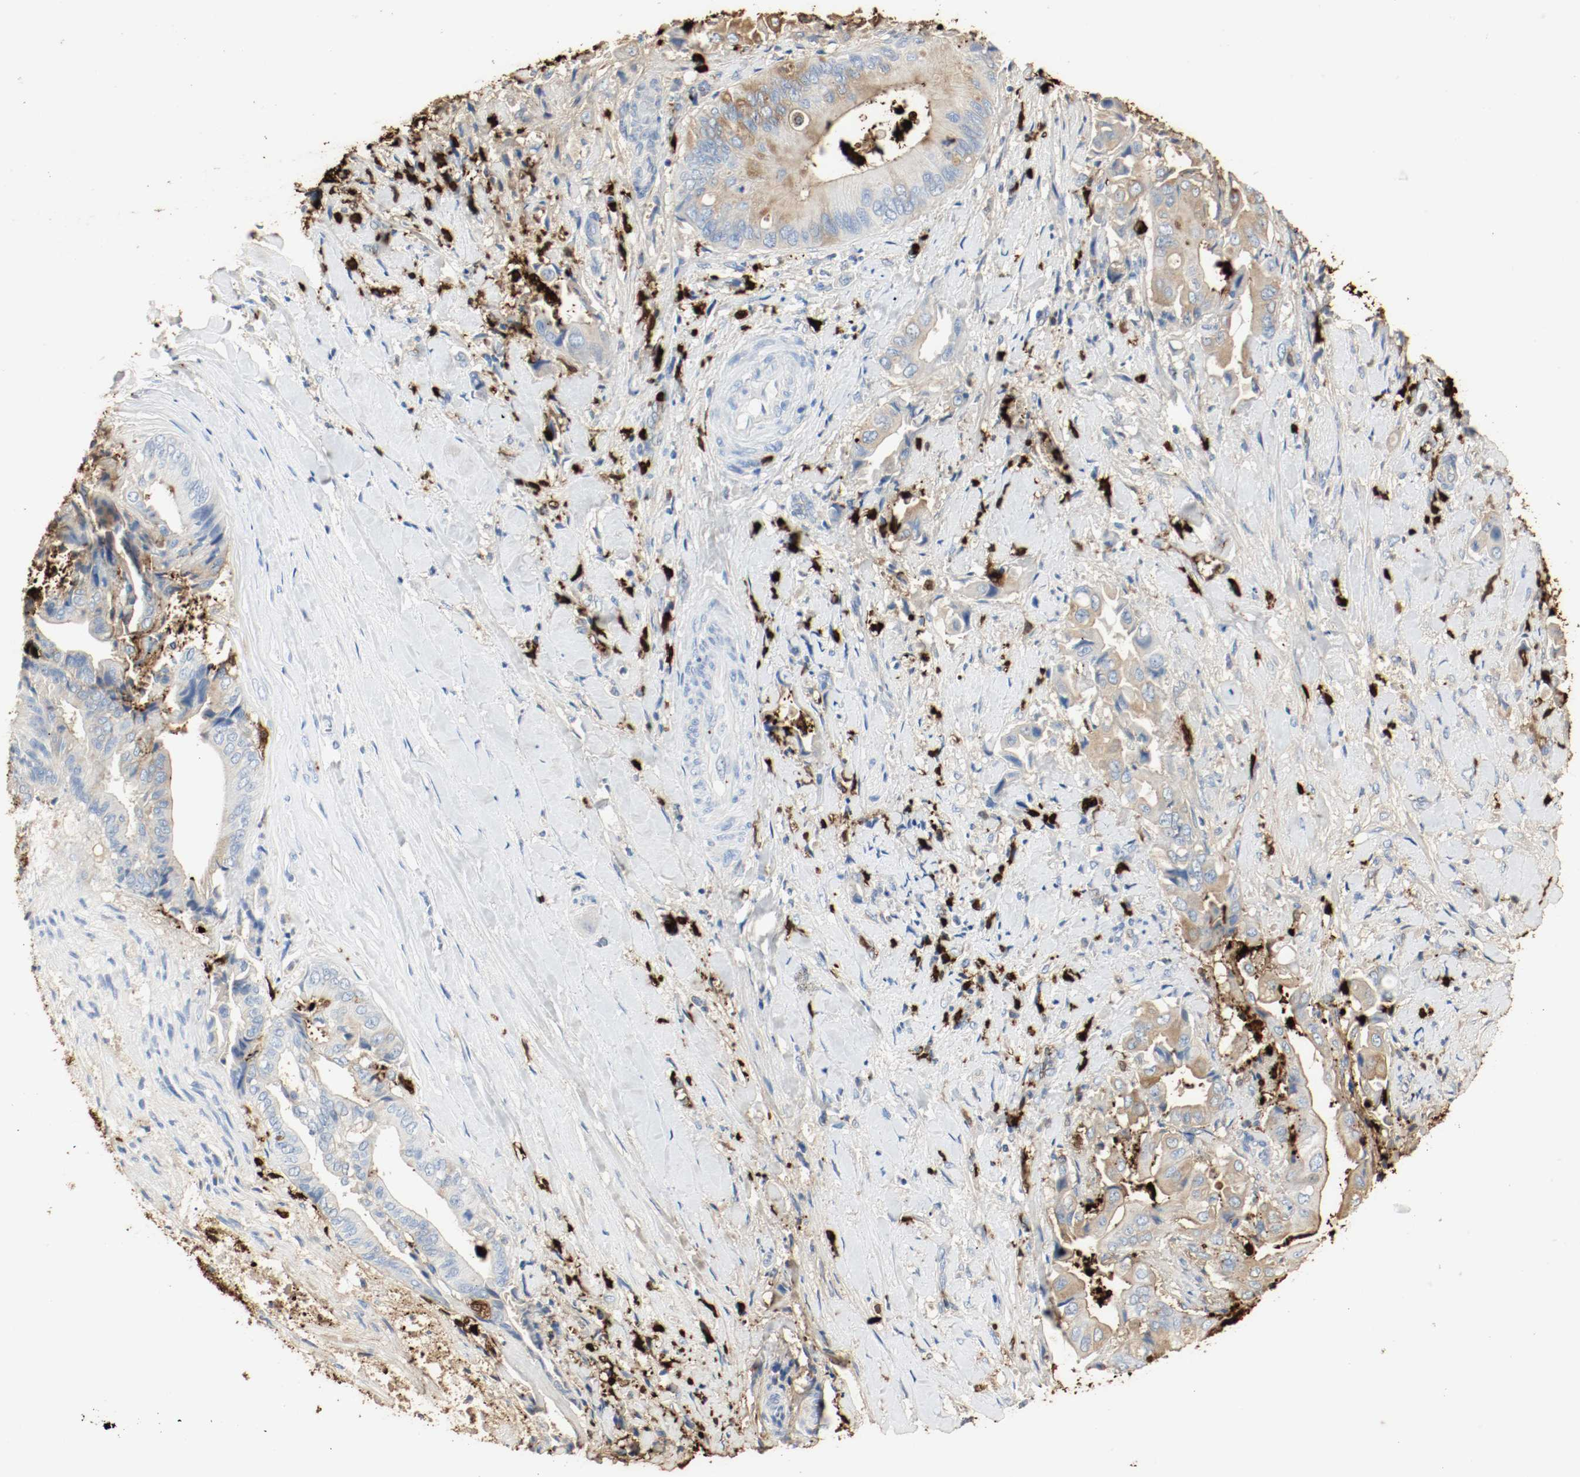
{"staining": {"intensity": "weak", "quantity": "25%-75%", "location": "cytoplasmic/membranous"}, "tissue": "liver cancer", "cell_type": "Tumor cells", "image_type": "cancer", "snomed": [{"axis": "morphology", "description": "Cholangiocarcinoma"}, {"axis": "topography", "description": "Liver"}], "caption": "A brown stain highlights weak cytoplasmic/membranous expression of a protein in human liver cancer (cholangiocarcinoma) tumor cells.", "gene": "S100A9", "patient": {"sex": "male", "age": 58}}